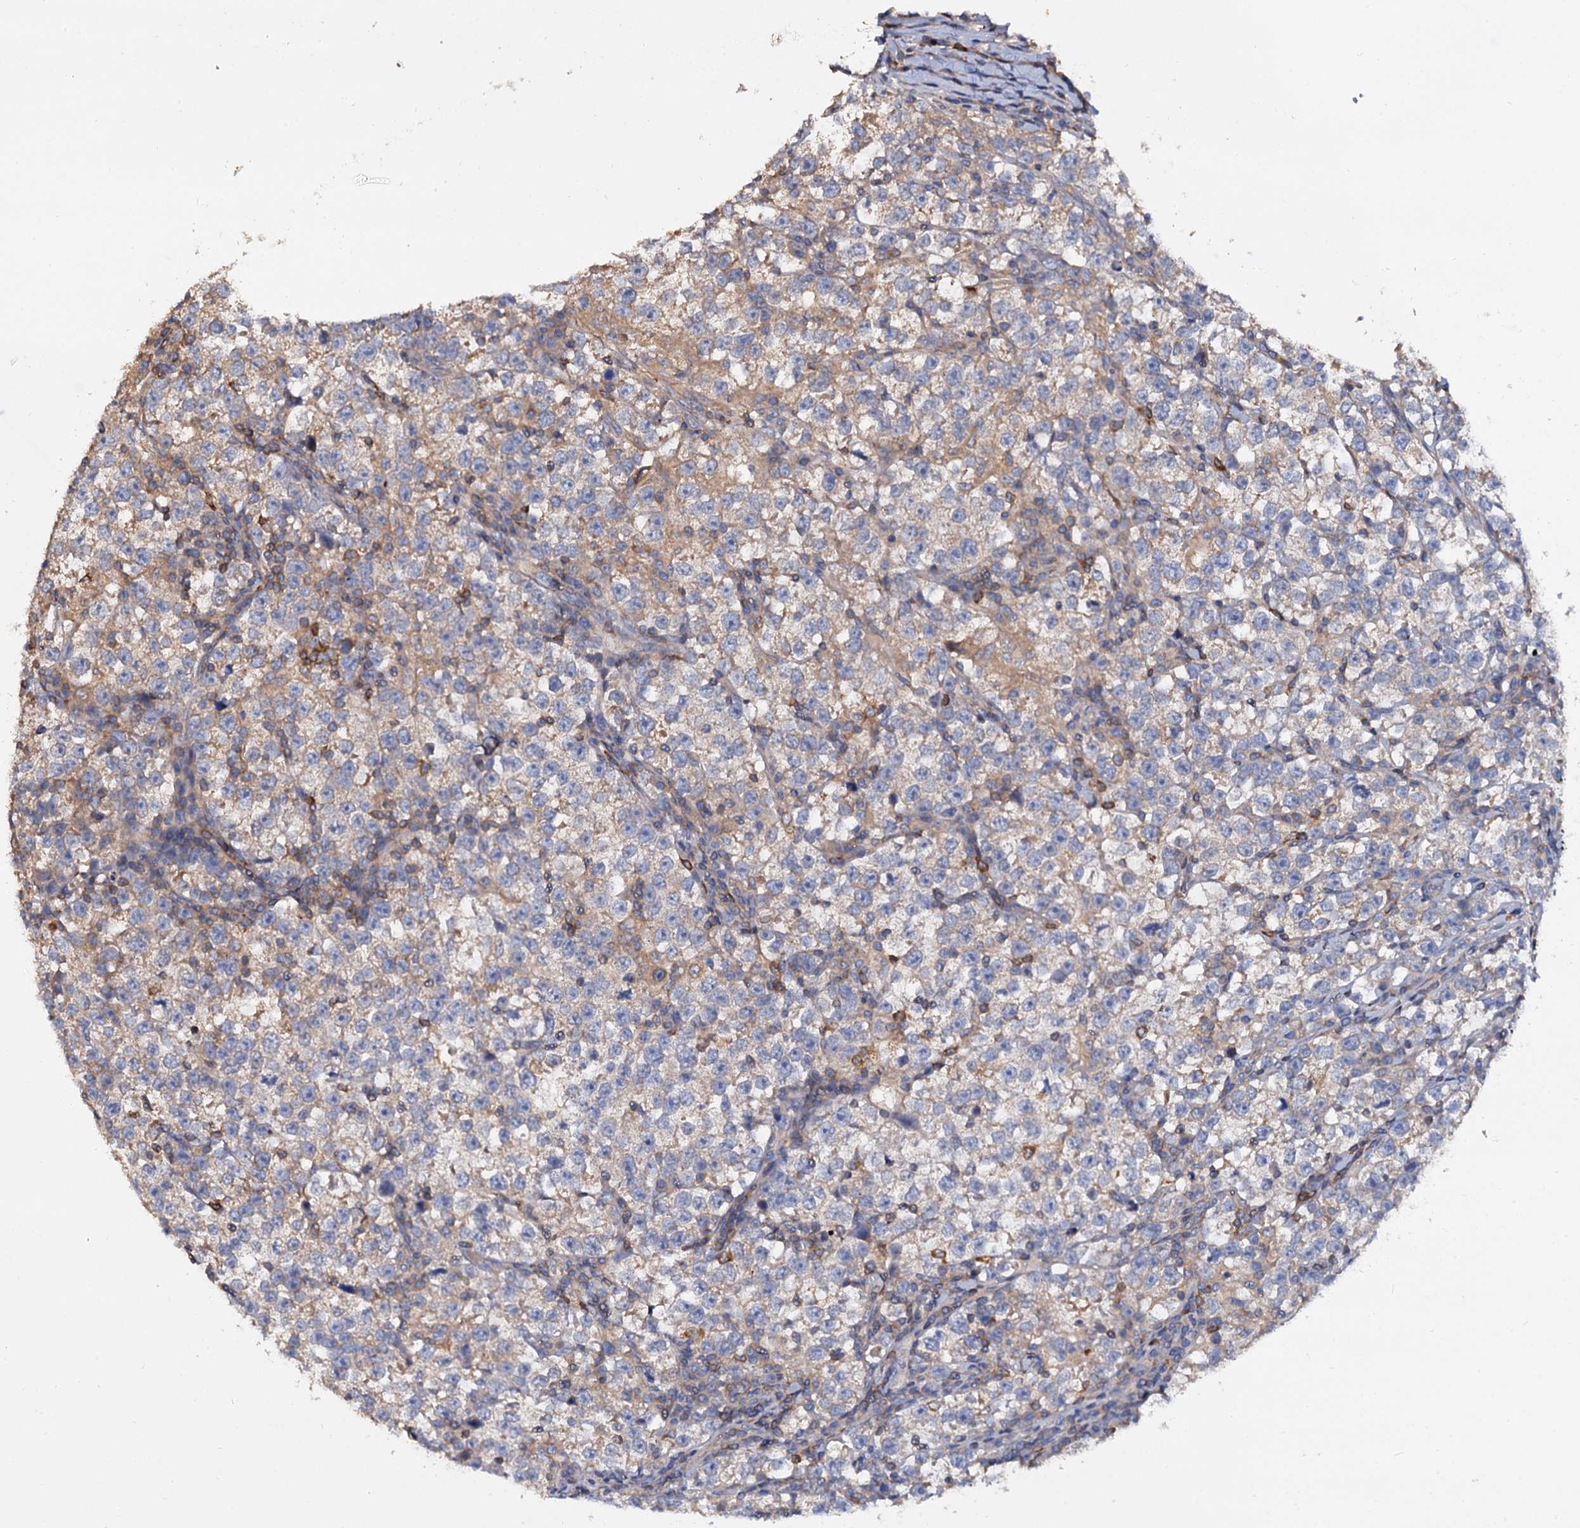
{"staining": {"intensity": "weak", "quantity": "25%-75%", "location": "cytoplasmic/membranous"}, "tissue": "testis cancer", "cell_type": "Tumor cells", "image_type": "cancer", "snomed": [{"axis": "morphology", "description": "Normal tissue, NOS"}, {"axis": "morphology", "description": "Seminoma, NOS"}, {"axis": "topography", "description": "Testis"}], "caption": "Protein expression analysis of human testis cancer (seminoma) reveals weak cytoplasmic/membranous positivity in about 25%-75% of tumor cells. Nuclei are stained in blue.", "gene": "ANKRD13A", "patient": {"sex": "male", "age": 43}}